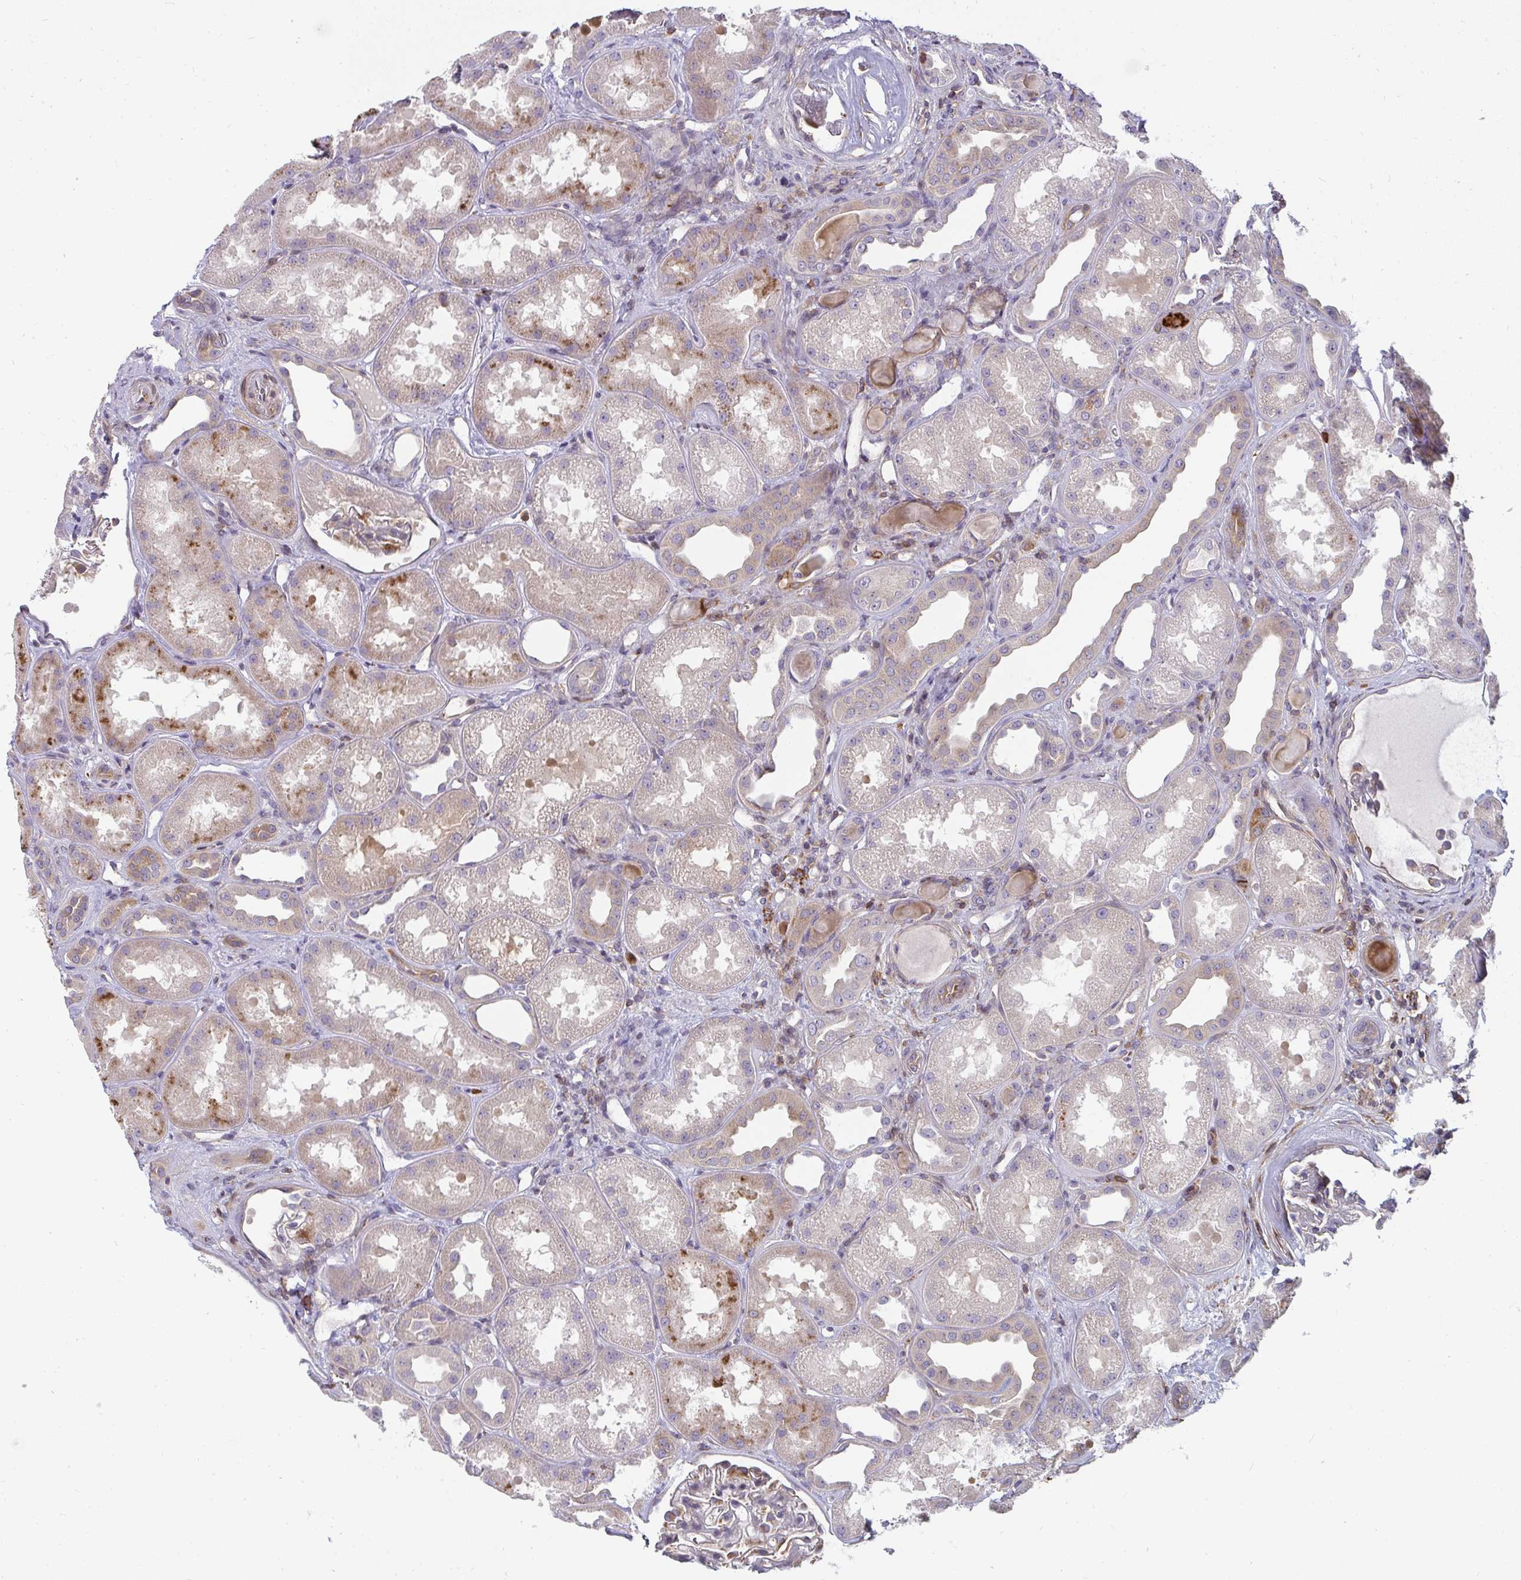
{"staining": {"intensity": "moderate", "quantity": "<25%", "location": "cytoplasmic/membranous"}, "tissue": "kidney", "cell_type": "Cells in glomeruli", "image_type": "normal", "snomed": [{"axis": "morphology", "description": "Normal tissue, NOS"}, {"axis": "topography", "description": "Kidney"}], "caption": "Cells in glomeruli demonstrate low levels of moderate cytoplasmic/membranous expression in about <25% of cells in unremarkable kidney.", "gene": "CSF3R", "patient": {"sex": "male", "age": 61}}